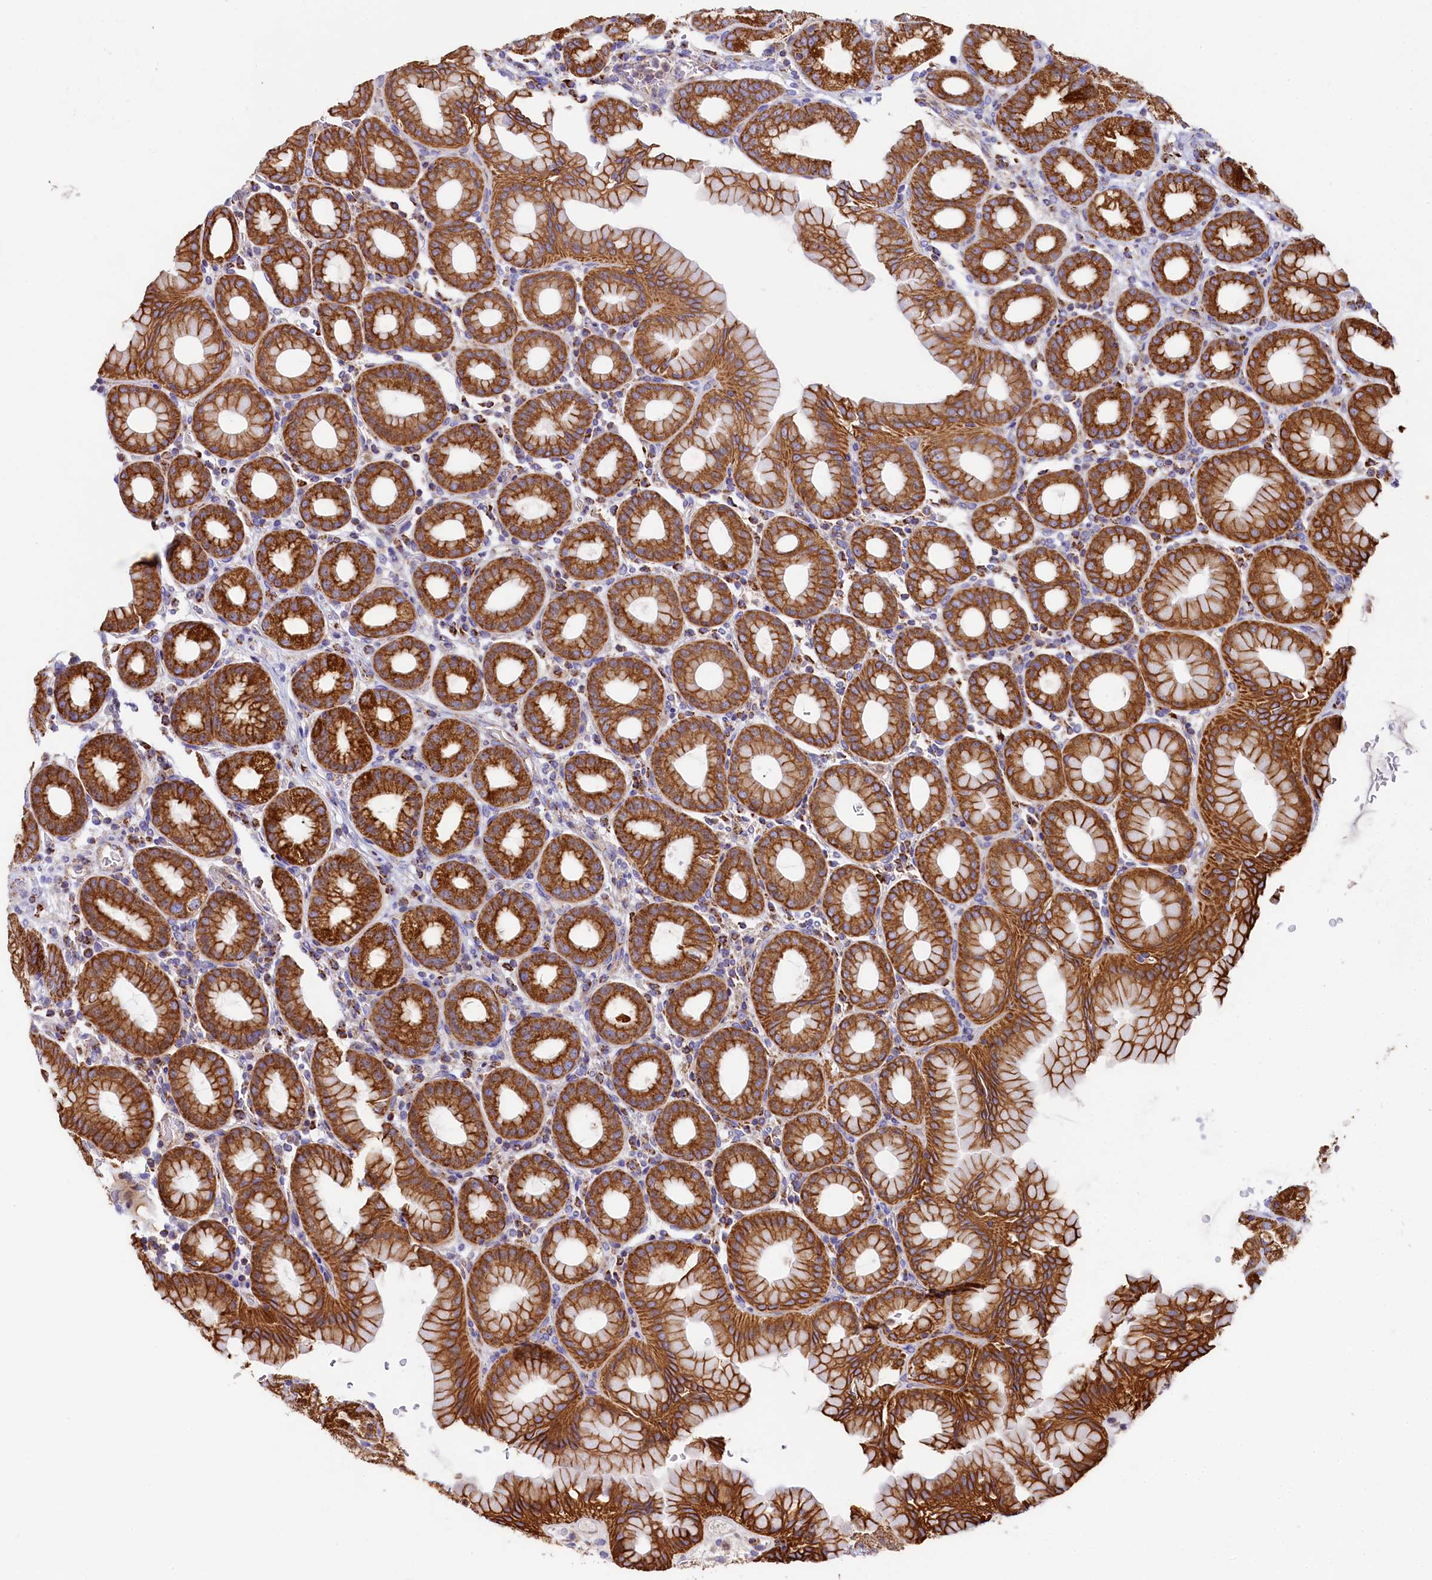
{"staining": {"intensity": "strong", "quantity": ">75%", "location": "cytoplasmic/membranous"}, "tissue": "stomach", "cell_type": "Glandular cells", "image_type": "normal", "snomed": [{"axis": "morphology", "description": "Normal tissue, NOS"}, {"axis": "topography", "description": "Stomach, upper"}], "caption": "Immunohistochemical staining of unremarkable stomach demonstrates strong cytoplasmic/membranous protein staining in approximately >75% of glandular cells. (Stains: DAB in brown, nuclei in blue, Microscopy: brightfield microscopy at high magnification).", "gene": "CLYBL", "patient": {"sex": "male", "age": 68}}